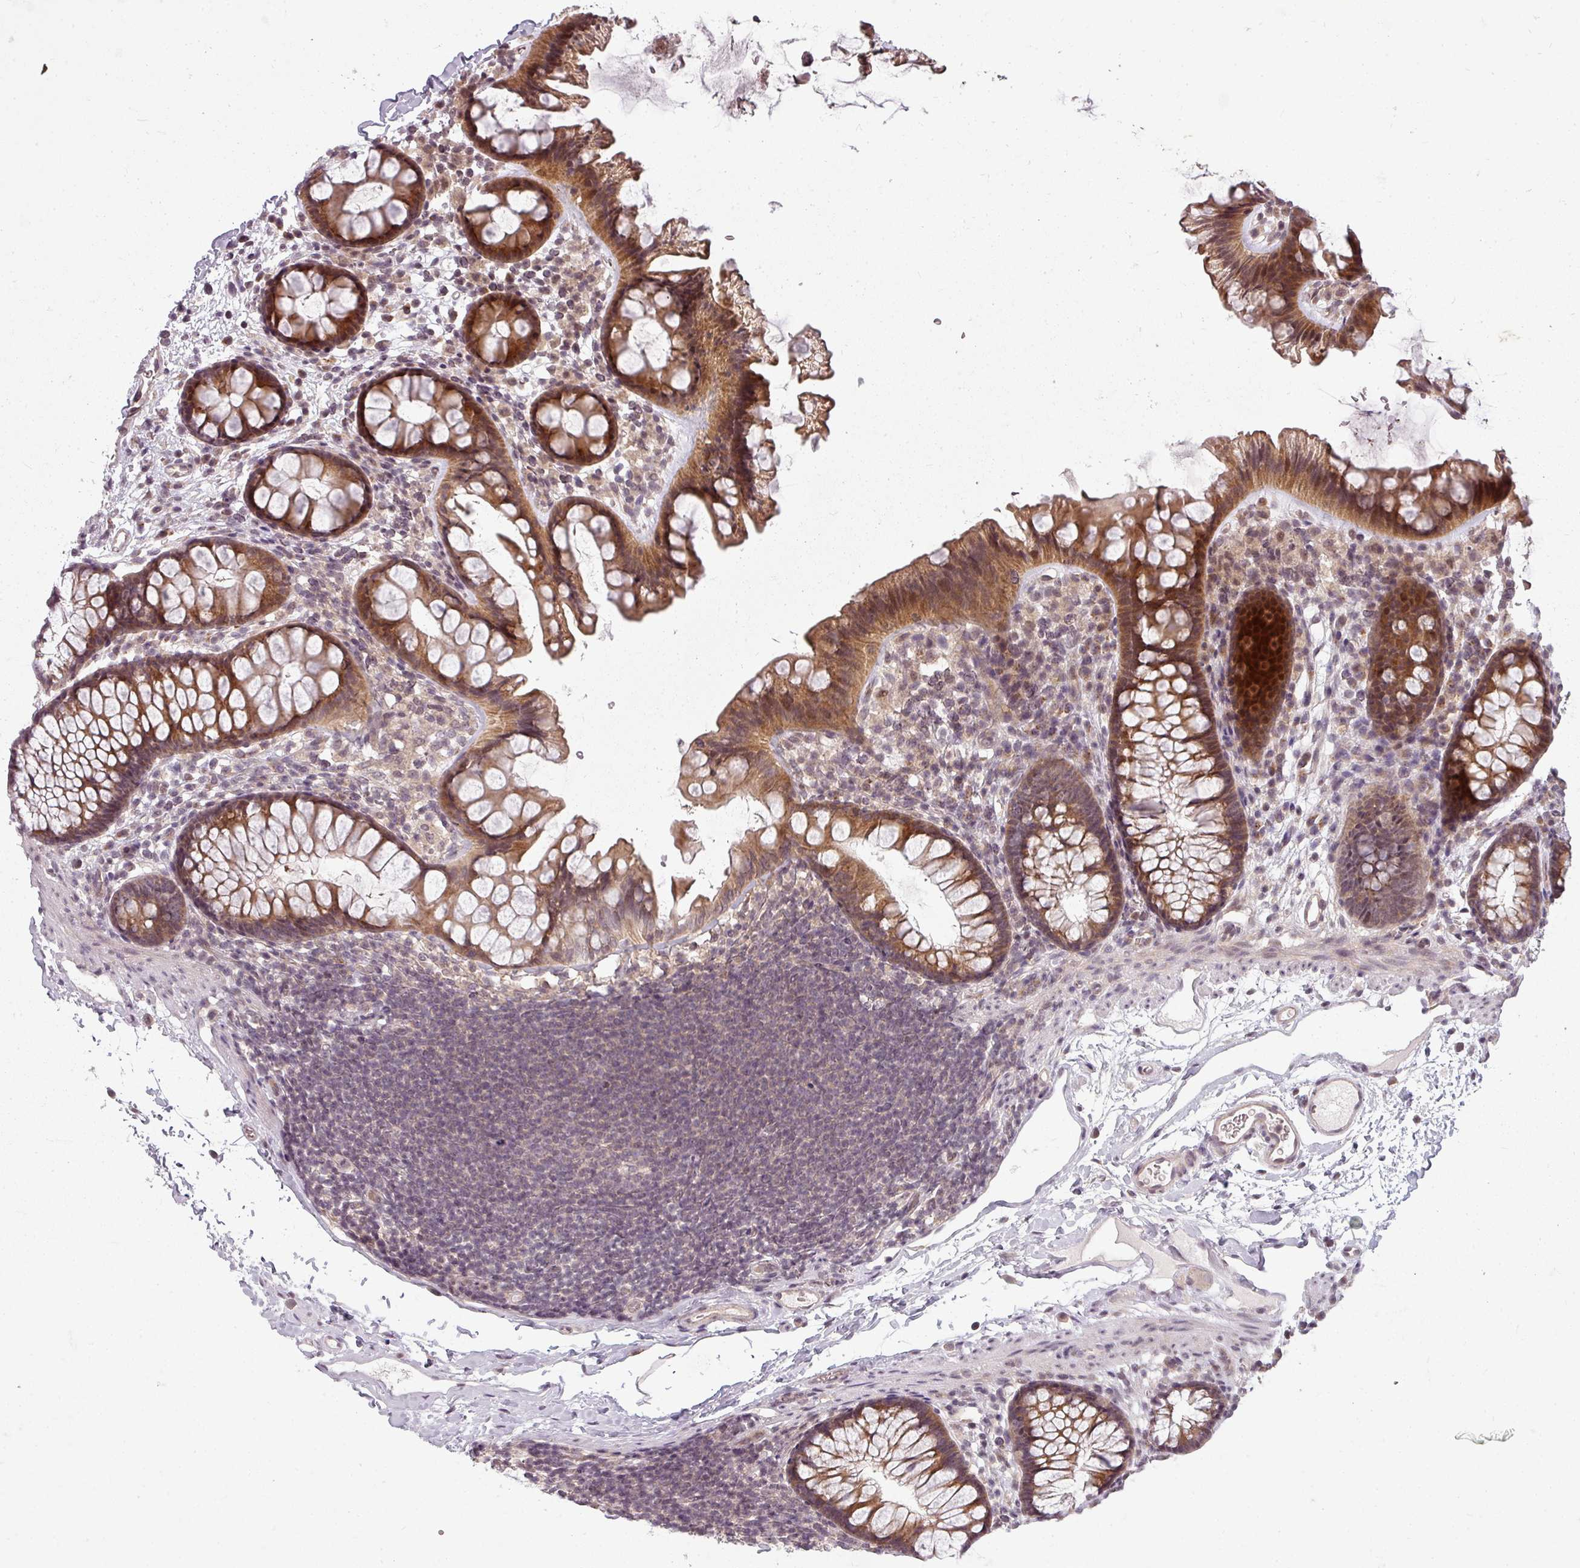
{"staining": {"intensity": "weak", "quantity": ">75%", "location": "cytoplasmic/membranous"}, "tissue": "colon", "cell_type": "Endothelial cells", "image_type": "normal", "snomed": [{"axis": "morphology", "description": "Normal tissue, NOS"}, {"axis": "topography", "description": "Colon"}], "caption": "Colon stained for a protein displays weak cytoplasmic/membranous positivity in endothelial cells. The staining is performed using DAB (3,3'-diaminobenzidine) brown chromogen to label protein expression. The nuclei are counter-stained blue using hematoxylin.", "gene": "CLIC1", "patient": {"sex": "female", "age": 62}}